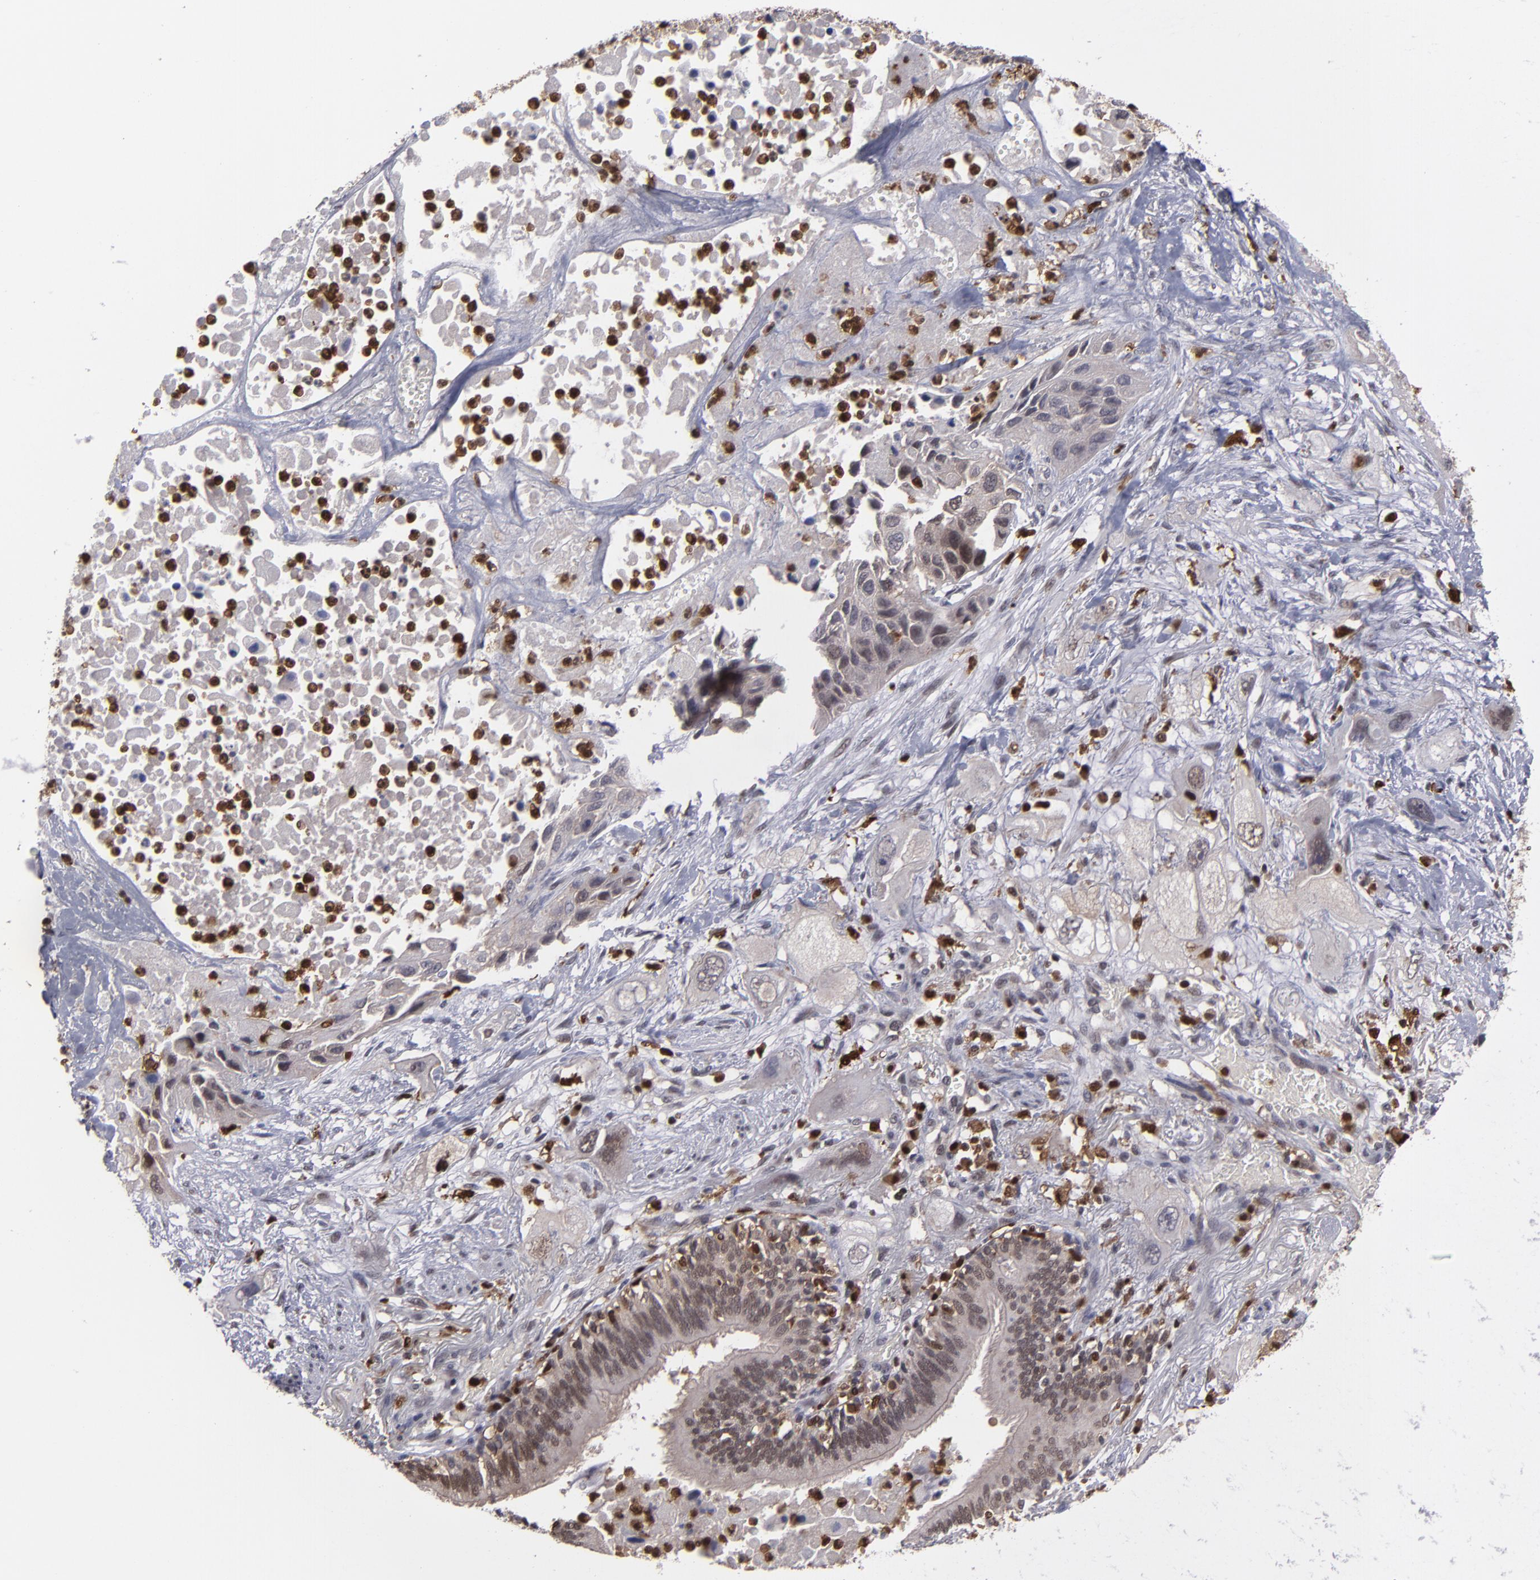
{"staining": {"intensity": "weak", "quantity": ">75%", "location": "cytoplasmic/membranous,nuclear"}, "tissue": "lung cancer", "cell_type": "Tumor cells", "image_type": "cancer", "snomed": [{"axis": "morphology", "description": "Squamous cell carcinoma, NOS"}, {"axis": "topography", "description": "Lung"}], "caption": "Immunohistochemical staining of lung cancer (squamous cell carcinoma) demonstrates low levels of weak cytoplasmic/membranous and nuclear protein positivity in about >75% of tumor cells.", "gene": "GRB2", "patient": {"sex": "female", "age": 76}}